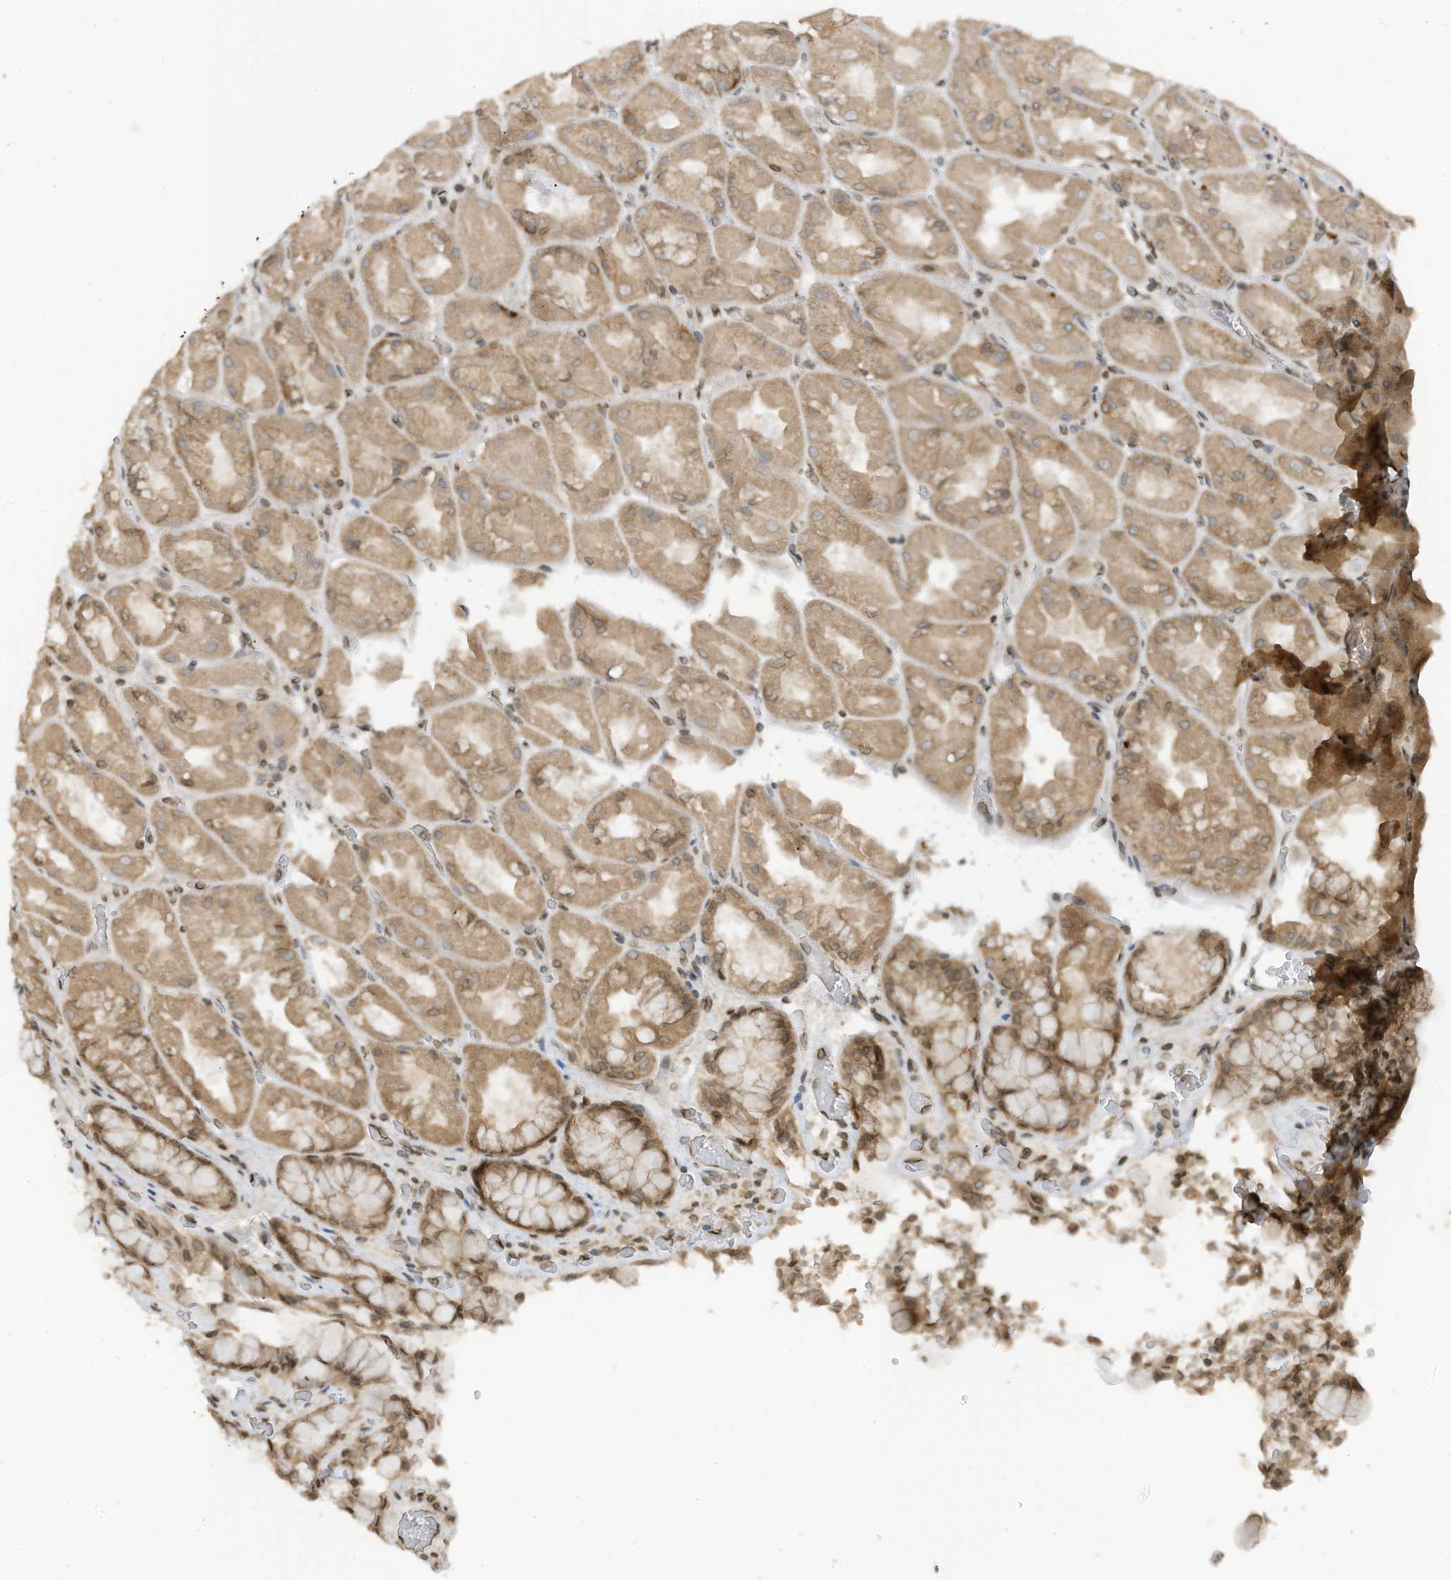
{"staining": {"intensity": "moderate", "quantity": ">75%", "location": "cytoplasmic/membranous,nuclear"}, "tissue": "stomach", "cell_type": "Glandular cells", "image_type": "normal", "snomed": [{"axis": "morphology", "description": "Normal tissue, NOS"}, {"axis": "topography", "description": "Stomach"}], "caption": "Normal stomach shows moderate cytoplasmic/membranous,nuclear positivity in approximately >75% of glandular cells.", "gene": "RABL3", "patient": {"sex": "female", "age": 61}}